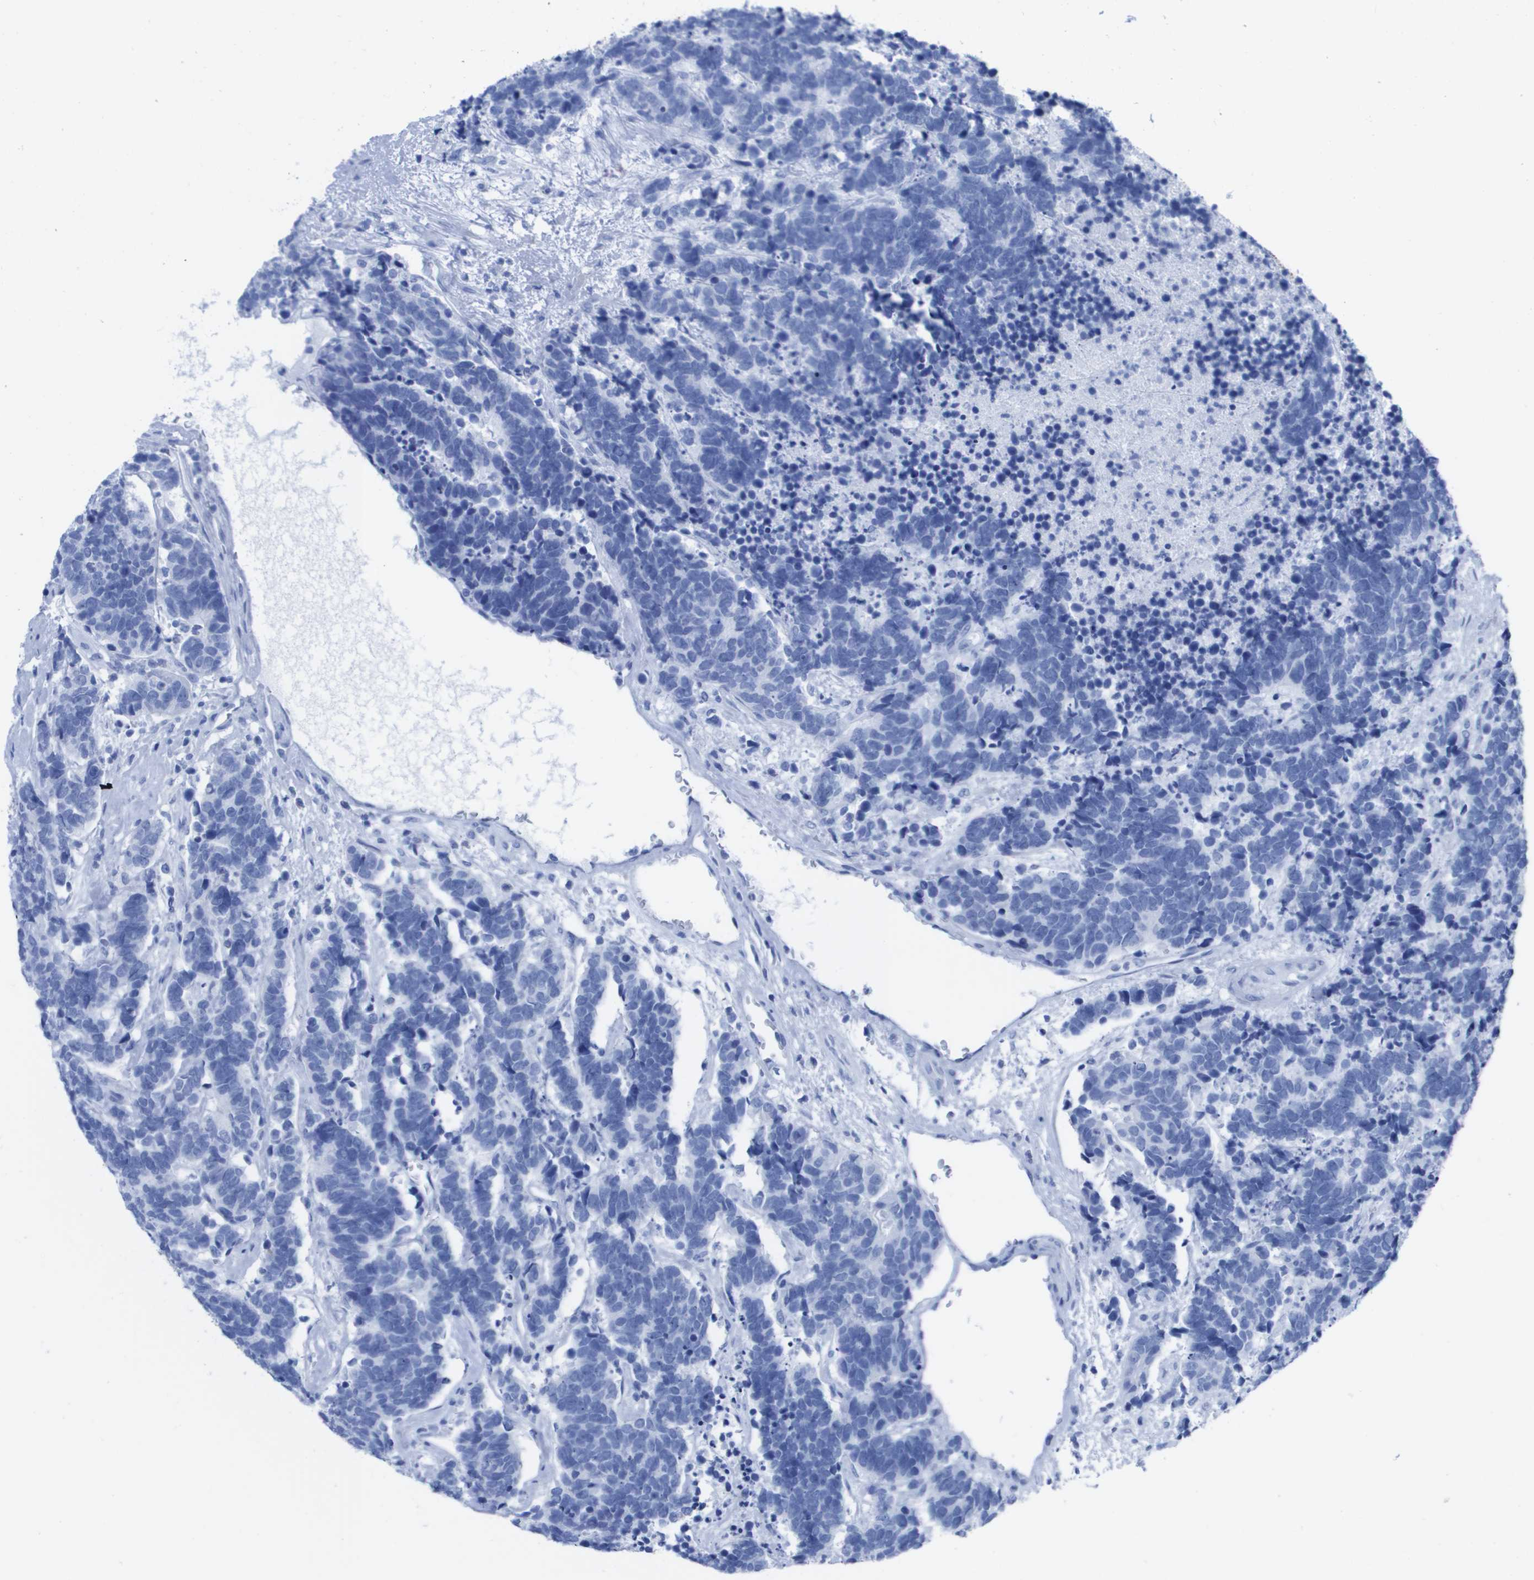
{"staining": {"intensity": "negative", "quantity": "none", "location": "none"}, "tissue": "carcinoid", "cell_type": "Tumor cells", "image_type": "cancer", "snomed": [{"axis": "morphology", "description": "Carcinoma, NOS"}, {"axis": "morphology", "description": "Carcinoid, malignant, NOS"}, {"axis": "topography", "description": "Urinary bladder"}], "caption": "This is an immunohistochemistry (IHC) photomicrograph of human carcinoid. There is no positivity in tumor cells.", "gene": "KCNA3", "patient": {"sex": "male", "age": 57}}